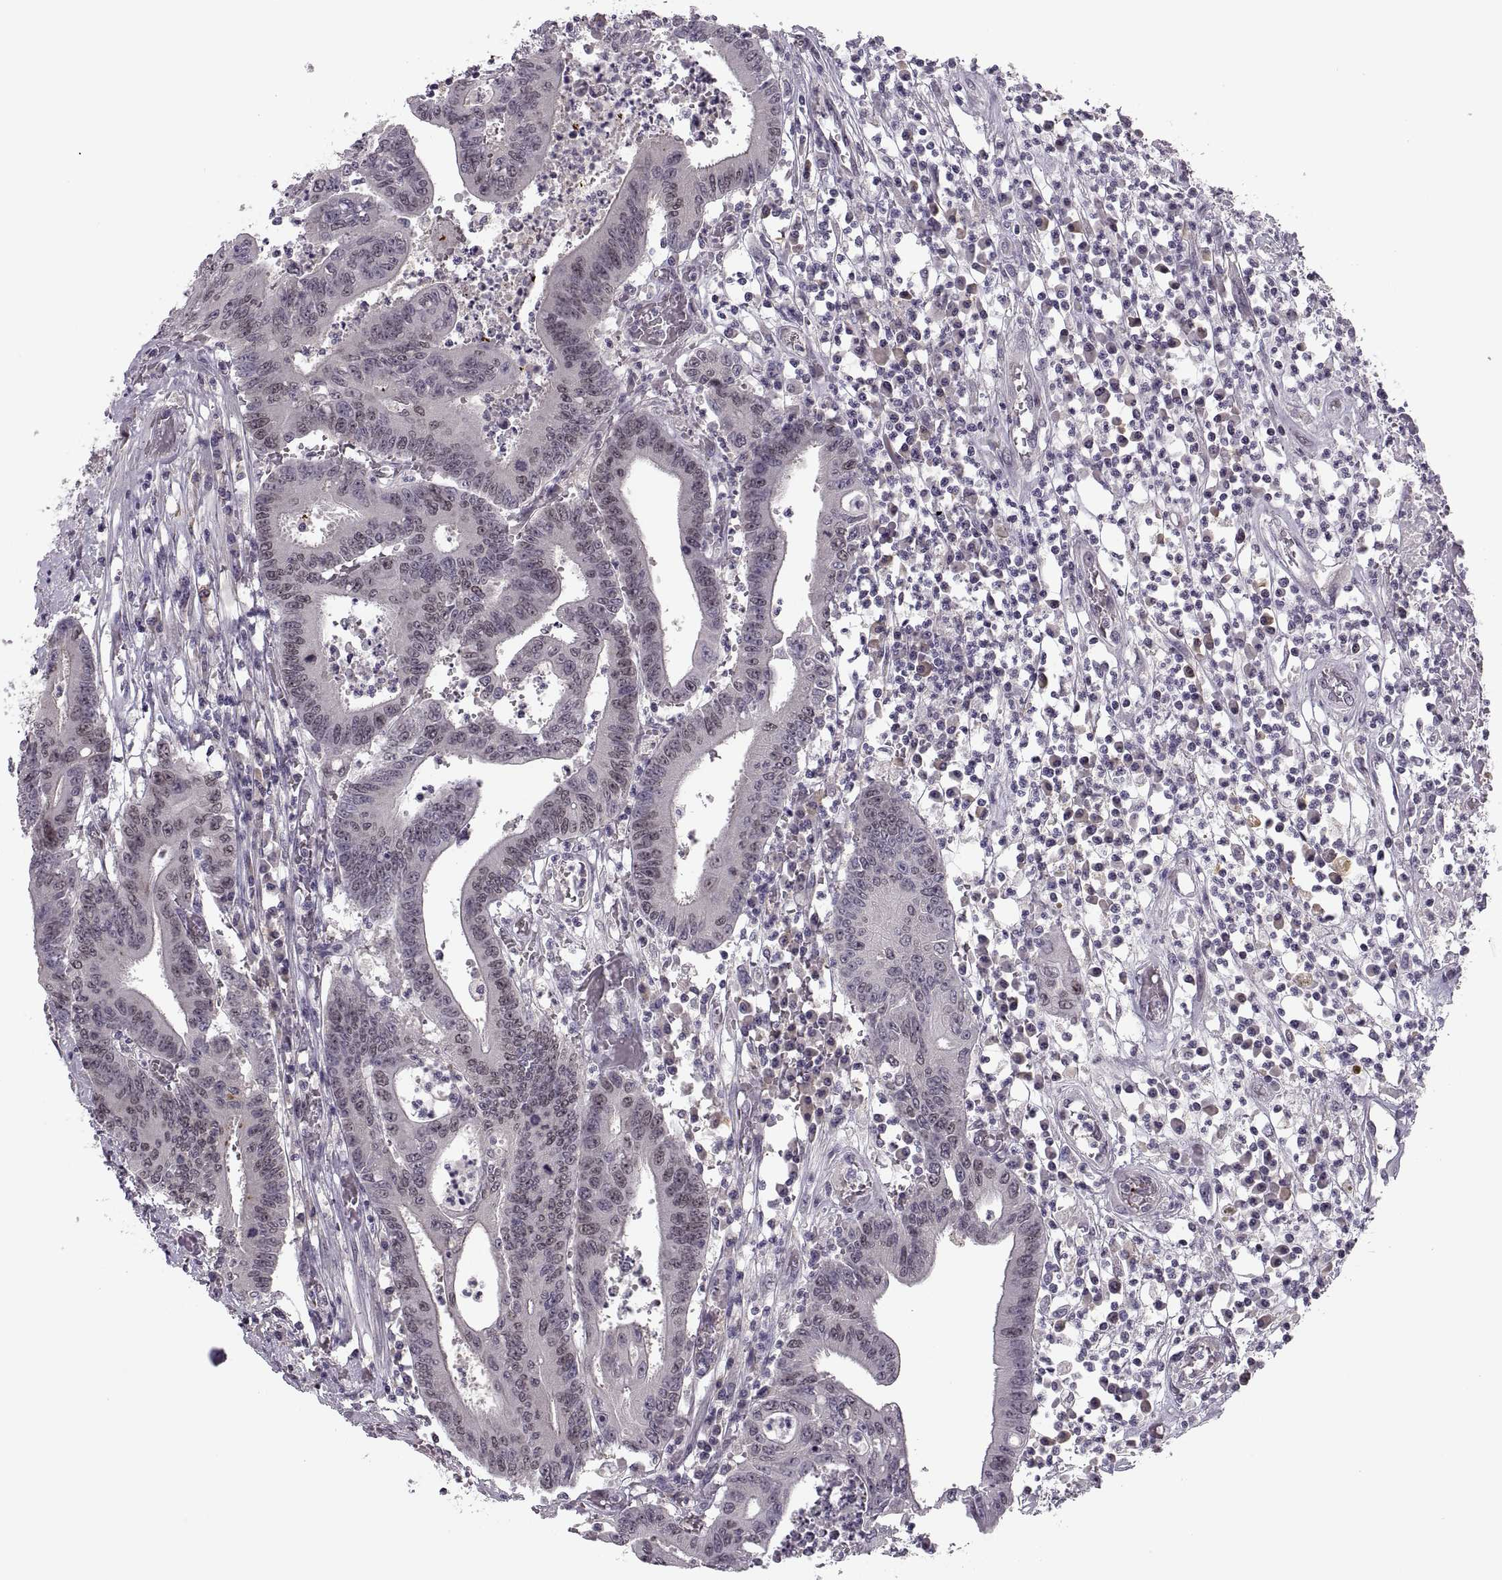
{"staining": {"intensity": "negative", "quantity": "none", "location": "none"}, "tissue": "colorectal cancer", "cell_type": "Tumor cells", "image_type": "cancer", "snomed": [{"axis": "morphology", "description": "Adenocarcinoma, NOS"}, {"axis": "topography", "description": "Rectum"}], "caption": "This is an immunohistochemistry micrograph of human adenocarcinoma (colorectal). There is no expression in tumor cells.", "gene": "CACNA1F", "patient": {"sex": "male", "age": 54}}